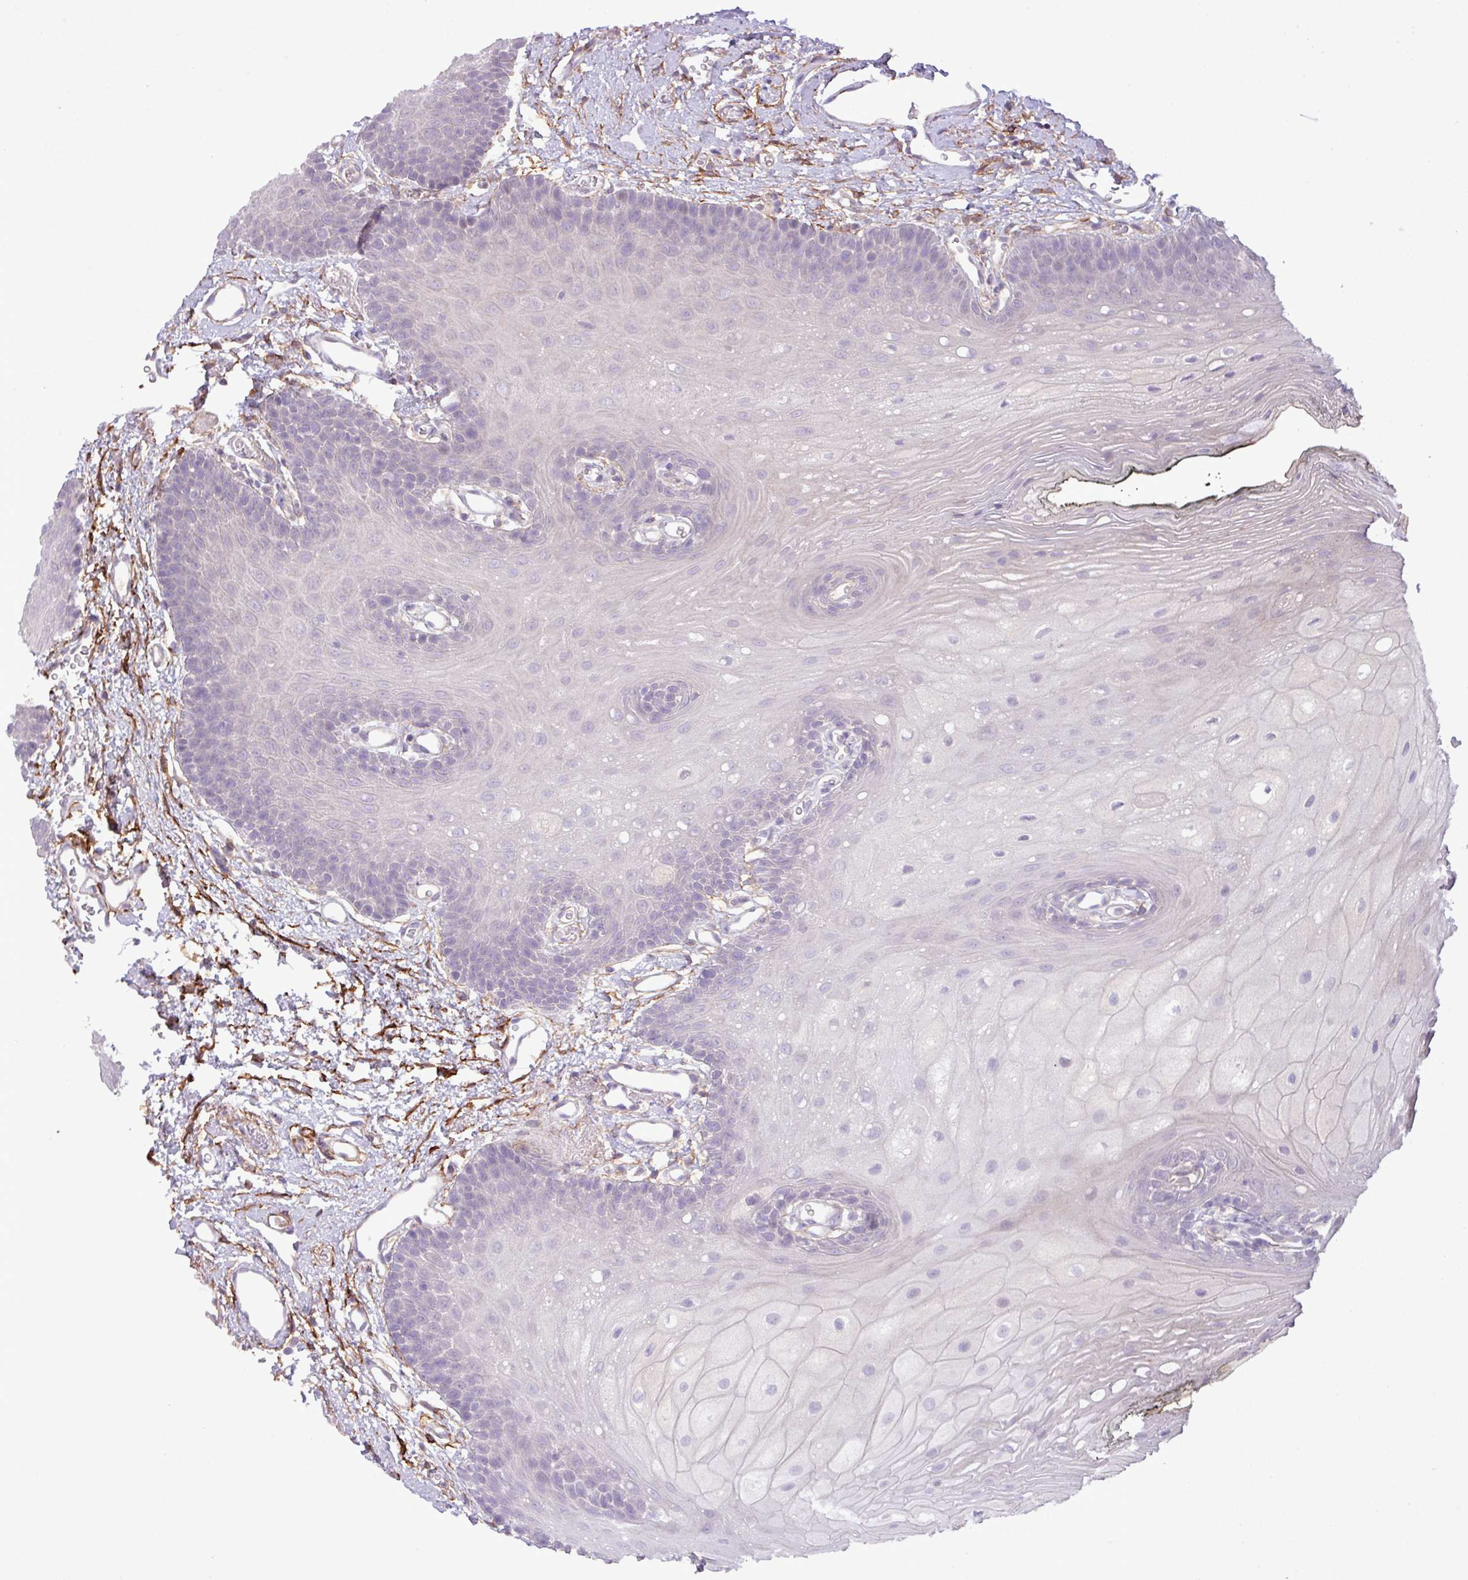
{"staining": {"intensity": "negative", "quantity": "none", "location": "none"}, "tissue": "oral mucosa", "cell_type": "Squamous epithelial cells", "image_type": "normal", "snomed": [{"axis": "morphology", "description": "Normal tissue, NOS"}, {"axis": "morphology", "description": "Squamous cell carcinoma, NOS"}, {"axis": "topography", "description": "Oral tissue"}, {"axis": "topography", "description": "Head-Neck"}], "caption": "IHC of normal human oral mucosa displays no staining in squamous epithelial cells.", "gene": "CD248", "patient": {"sex": "female", "age": 81}}